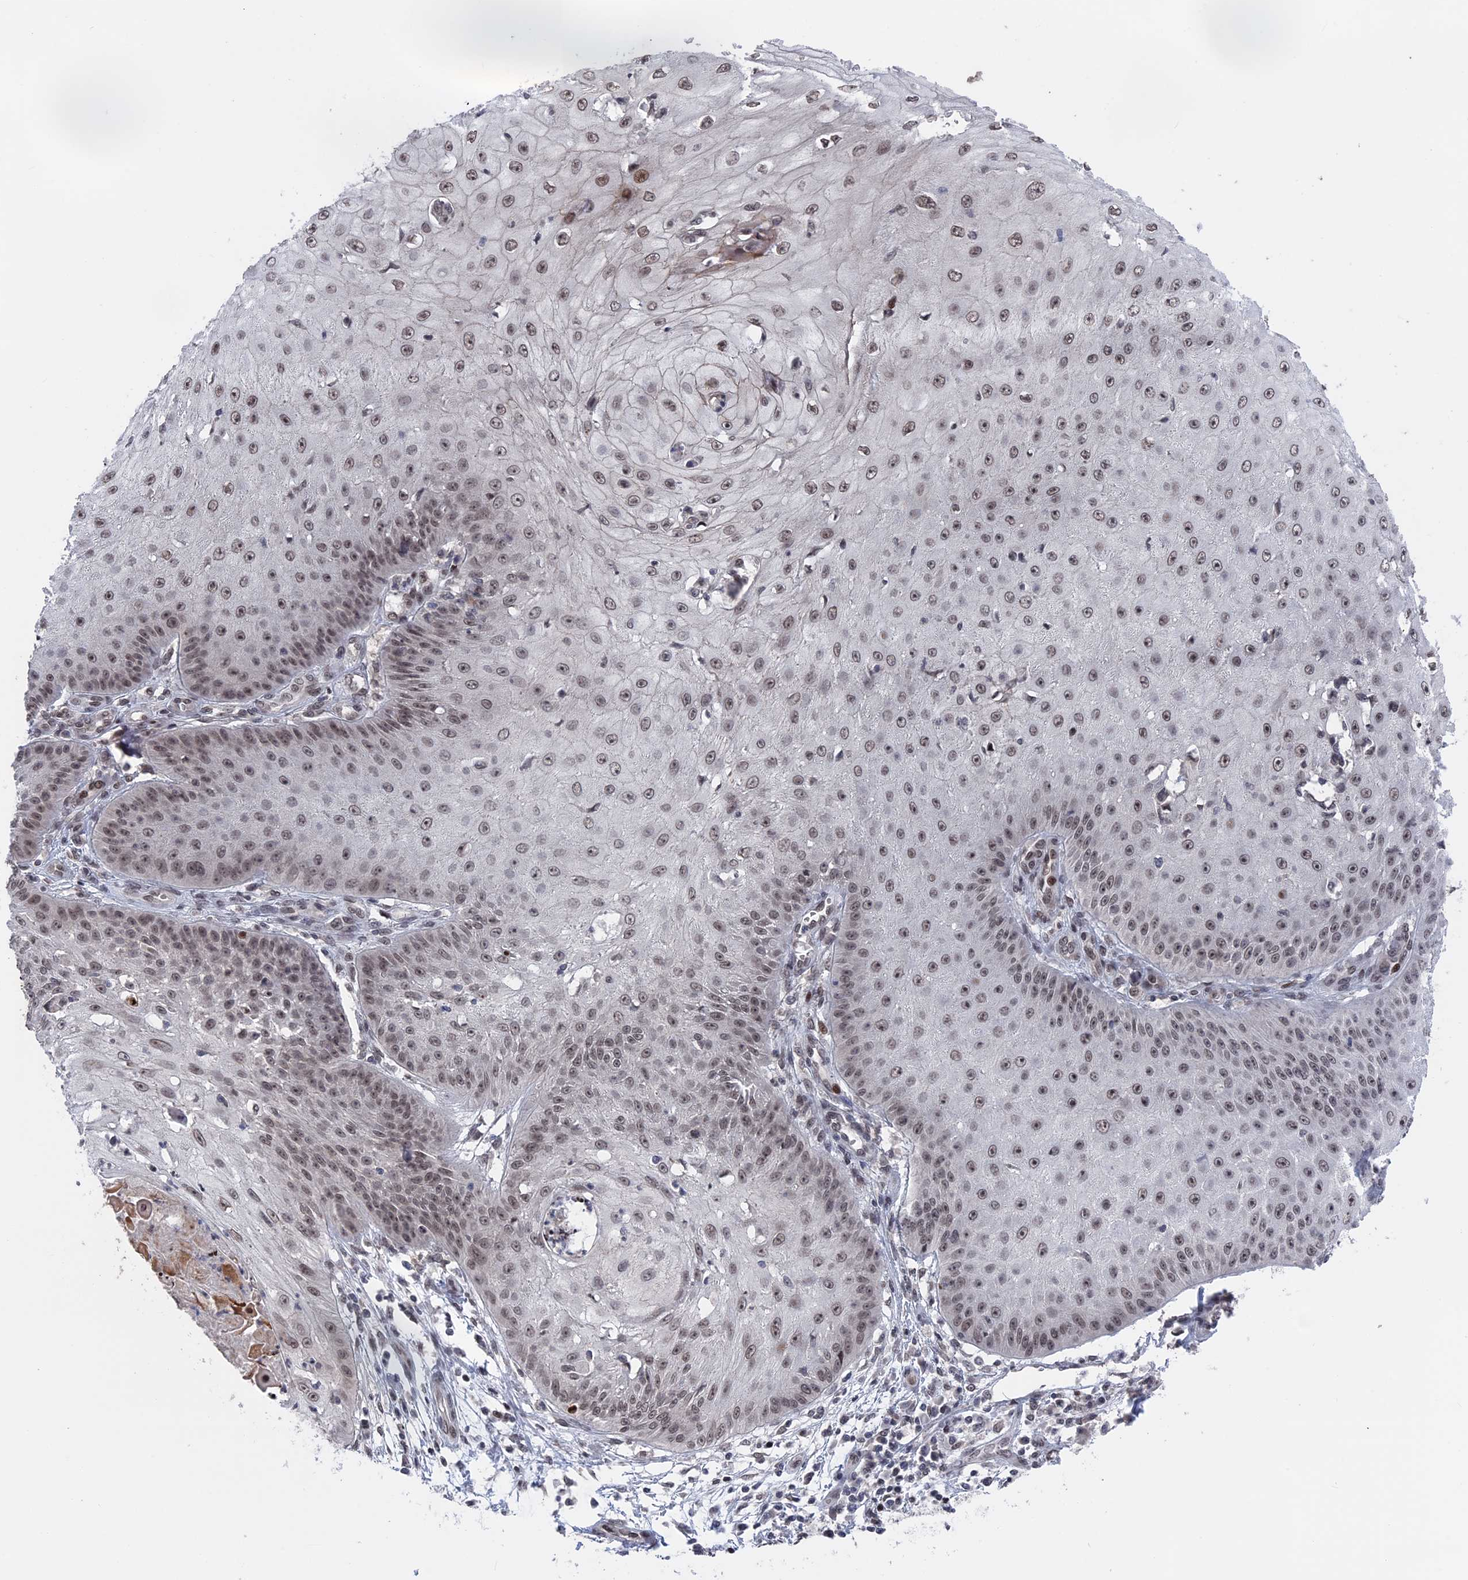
{"staining": {"intensity": "weak", "quantity": ">75%", "location": "nuclear"}, "tissue": "skin cancer", "cell_type": "Tumor cells", "image_type": "cancer", "snomed": [{"axis": "morphology", "description": "Squamous cell carcinoma, NOS"}, {"axis": "topography", "description": "Skin"}], "caption": "High-power microscopy captured an immunohistochemistry (IHC) histopathology image of skin squamous cell carcinoma, revealing weak nuclear expression in about >75% of tumor cells.", "gene": "NR2C2AP", "patient": {"sex": "male", "age": 70}}